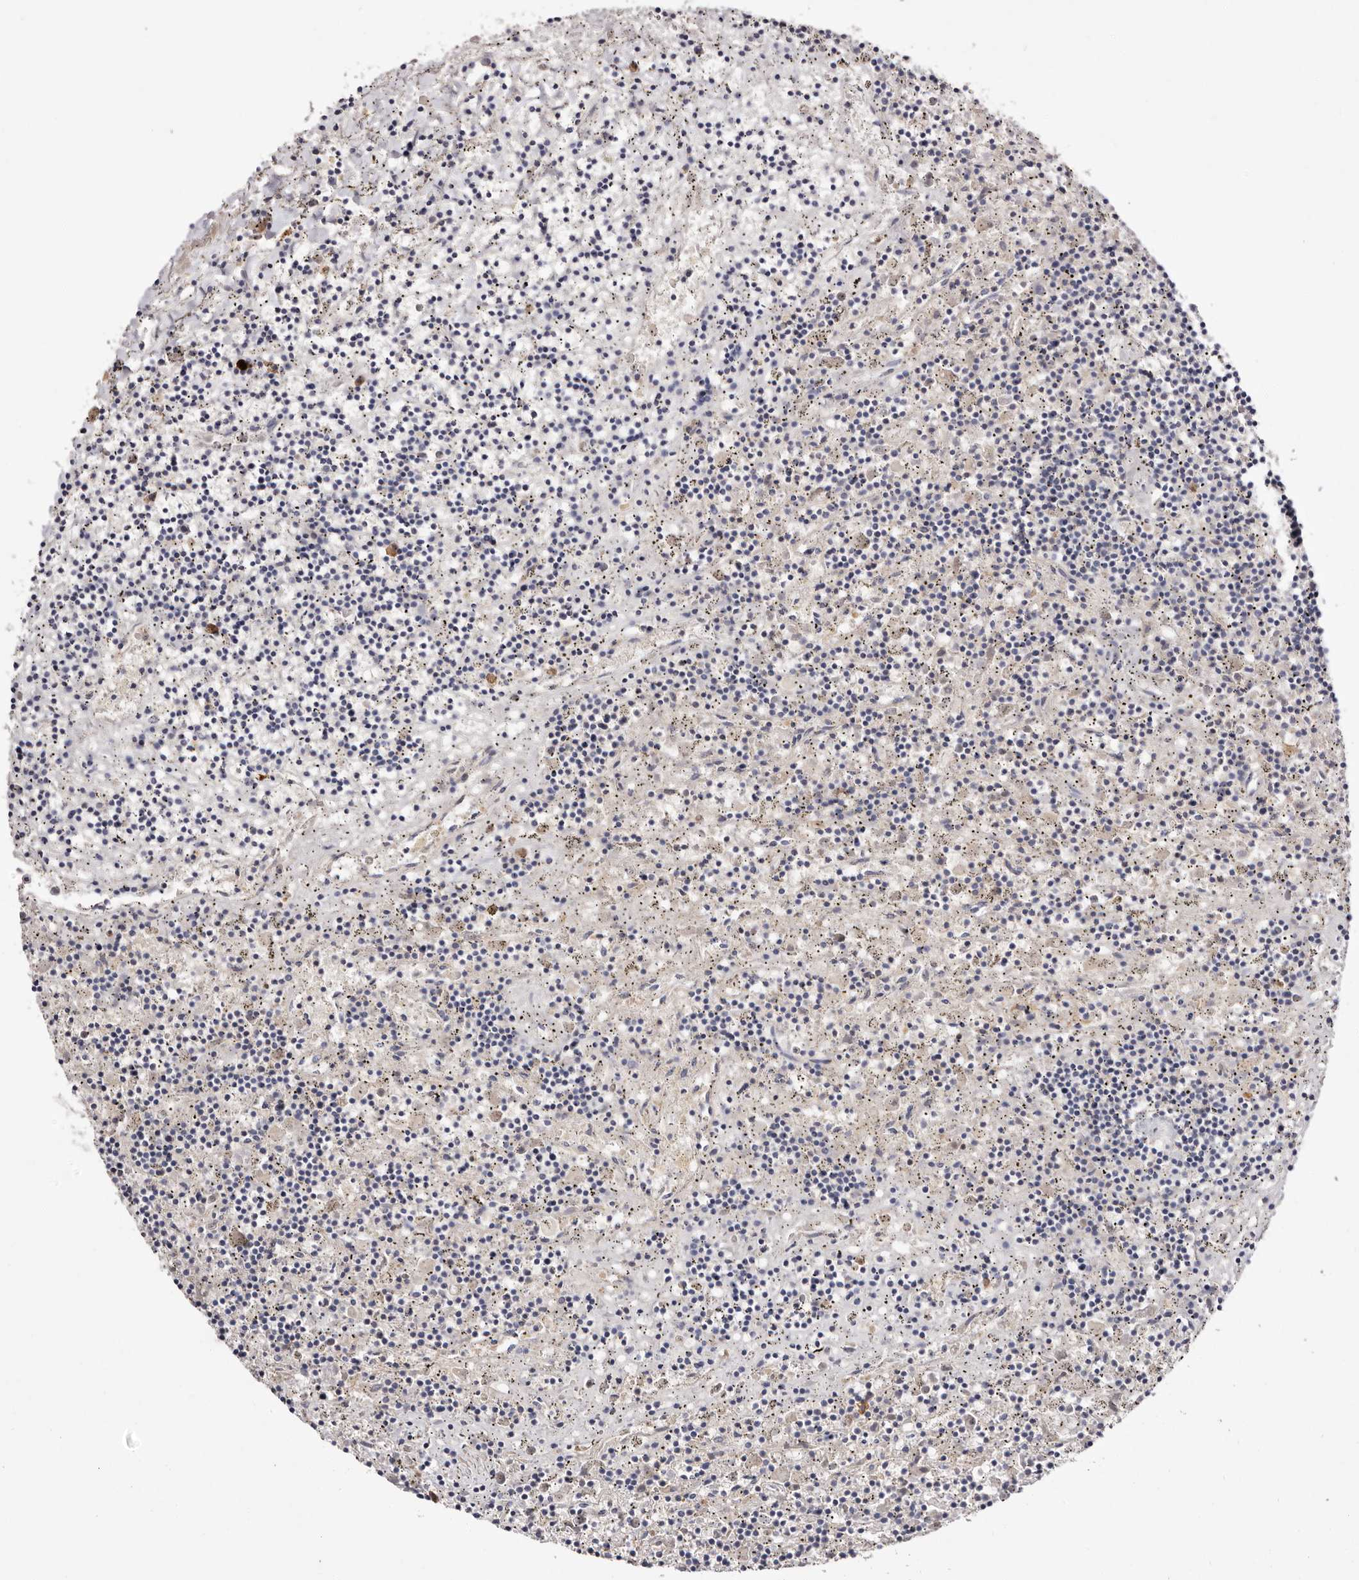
{"staining": {"intensity": "negative", "quantity": "none", "location": "none"}, "tissue": "lymphoma", "cell_type": "Tumor cells", "image_type": "cancer", "snomed": [{"axis": "morphology", "description": "Malignant lymphoma, non-Hodgkin's type, Low grade"}, {"axis": "topography", "description": "Spleen"}], "caption": "DAB immunohistochemical staining of malignant lymphoma, non-Hodgkin's type (low-grade) shows no significant staining in tumor cells. (DAB IHC visualized using brightfield microscopy, high magnification).", "gene": "S1PR5", "patient": {"sex": "male", "age": 76}}